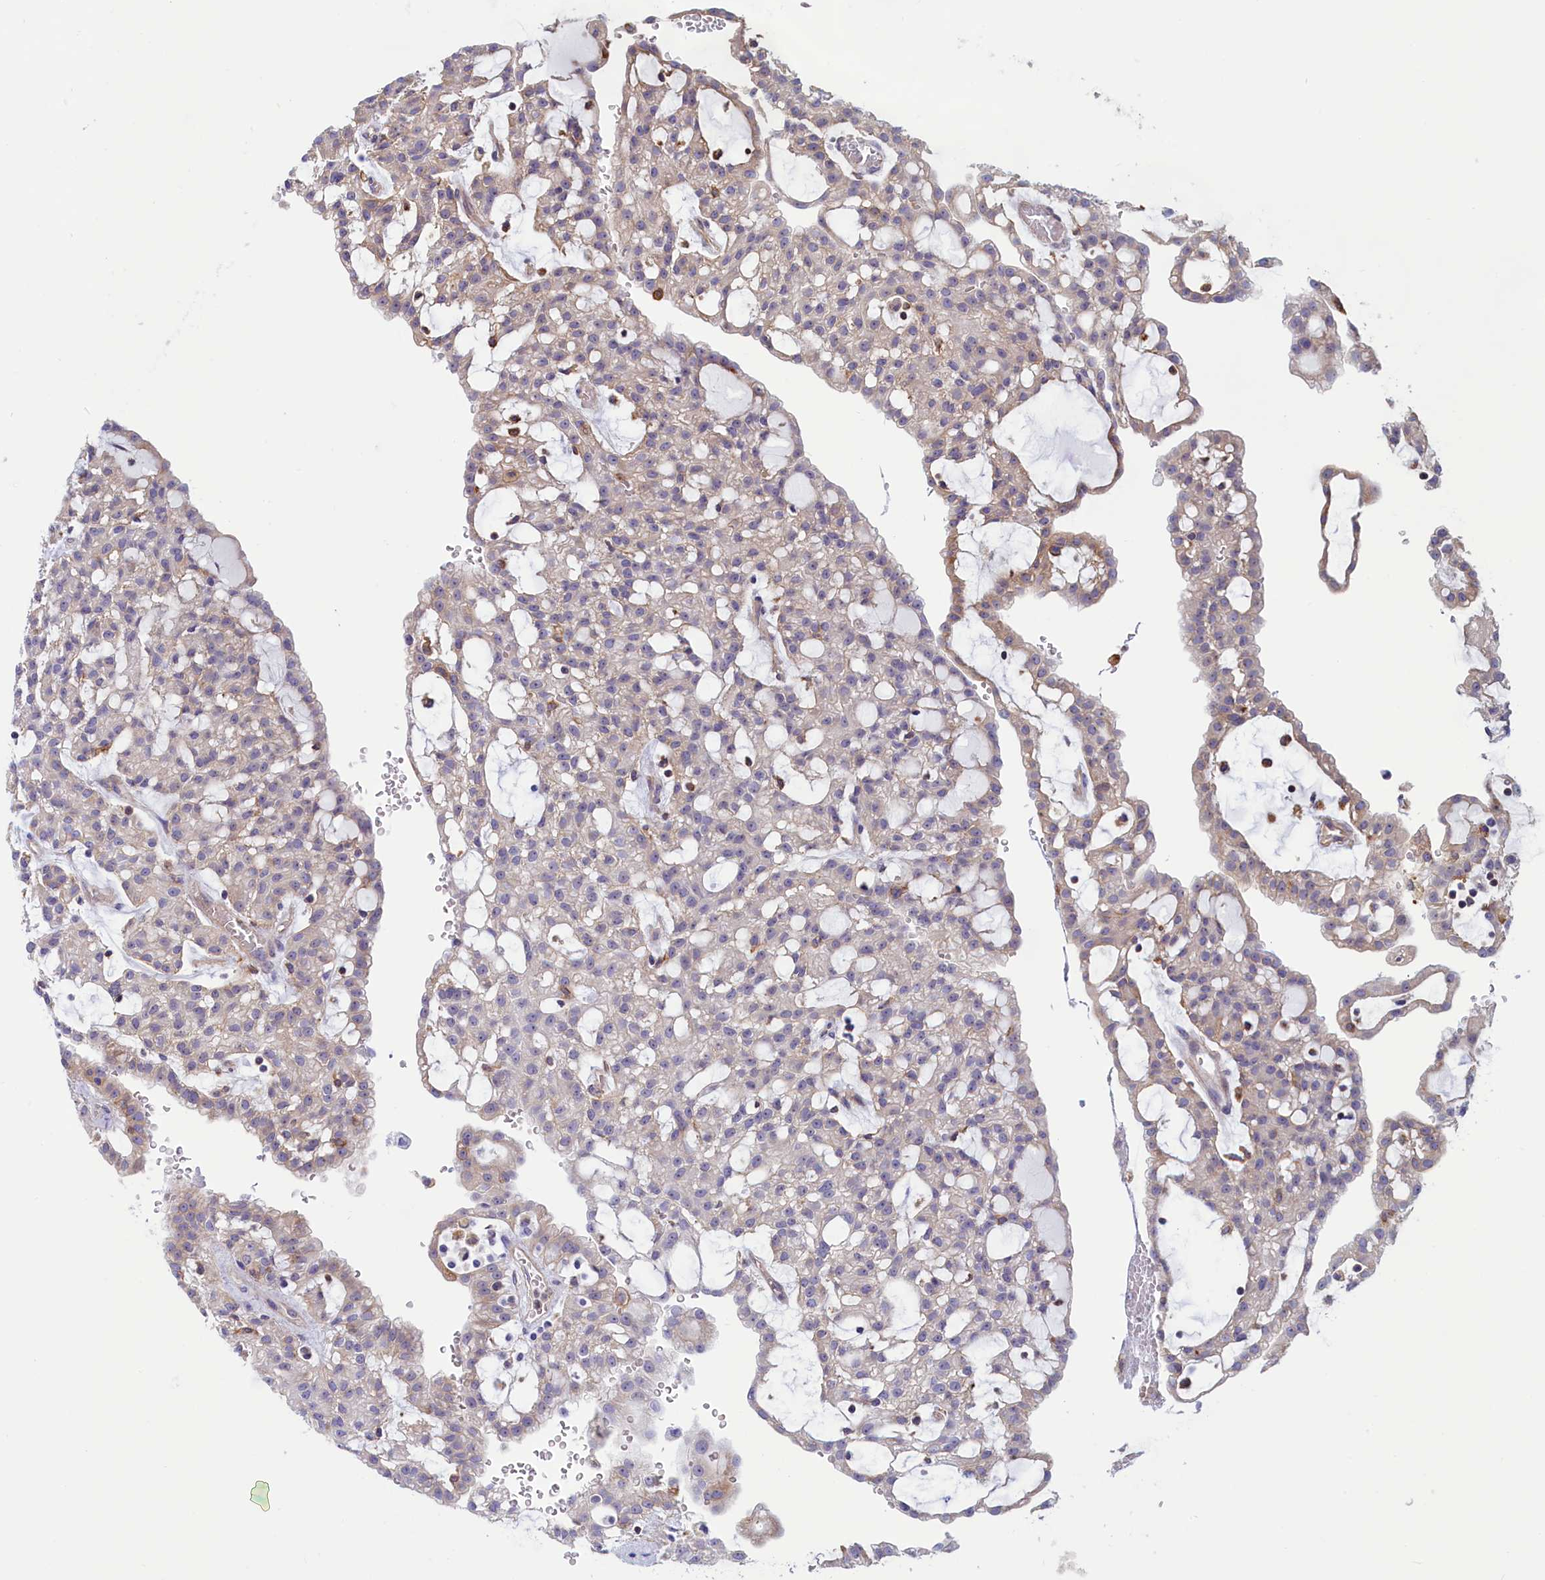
{"staining": {"intensity": "negative", "quantity": "none", "location": "none"}, "tissue": "renal cancer", "cell_type": "Tumor cells", "image_type": "cancer", "snomed": [{"axis": "morphology", "description": "Adenocarcinoma, NOS"}, {"axis": "topography", "description": "Kidney"}], "caption": "Immunohistochemical staining of human renal cancer demonstrates no significant positivity in tumor cells. Nuclei are stained in blue.", "gene": "ABCC12", "patient": {"sex": "male", "age": 63}}